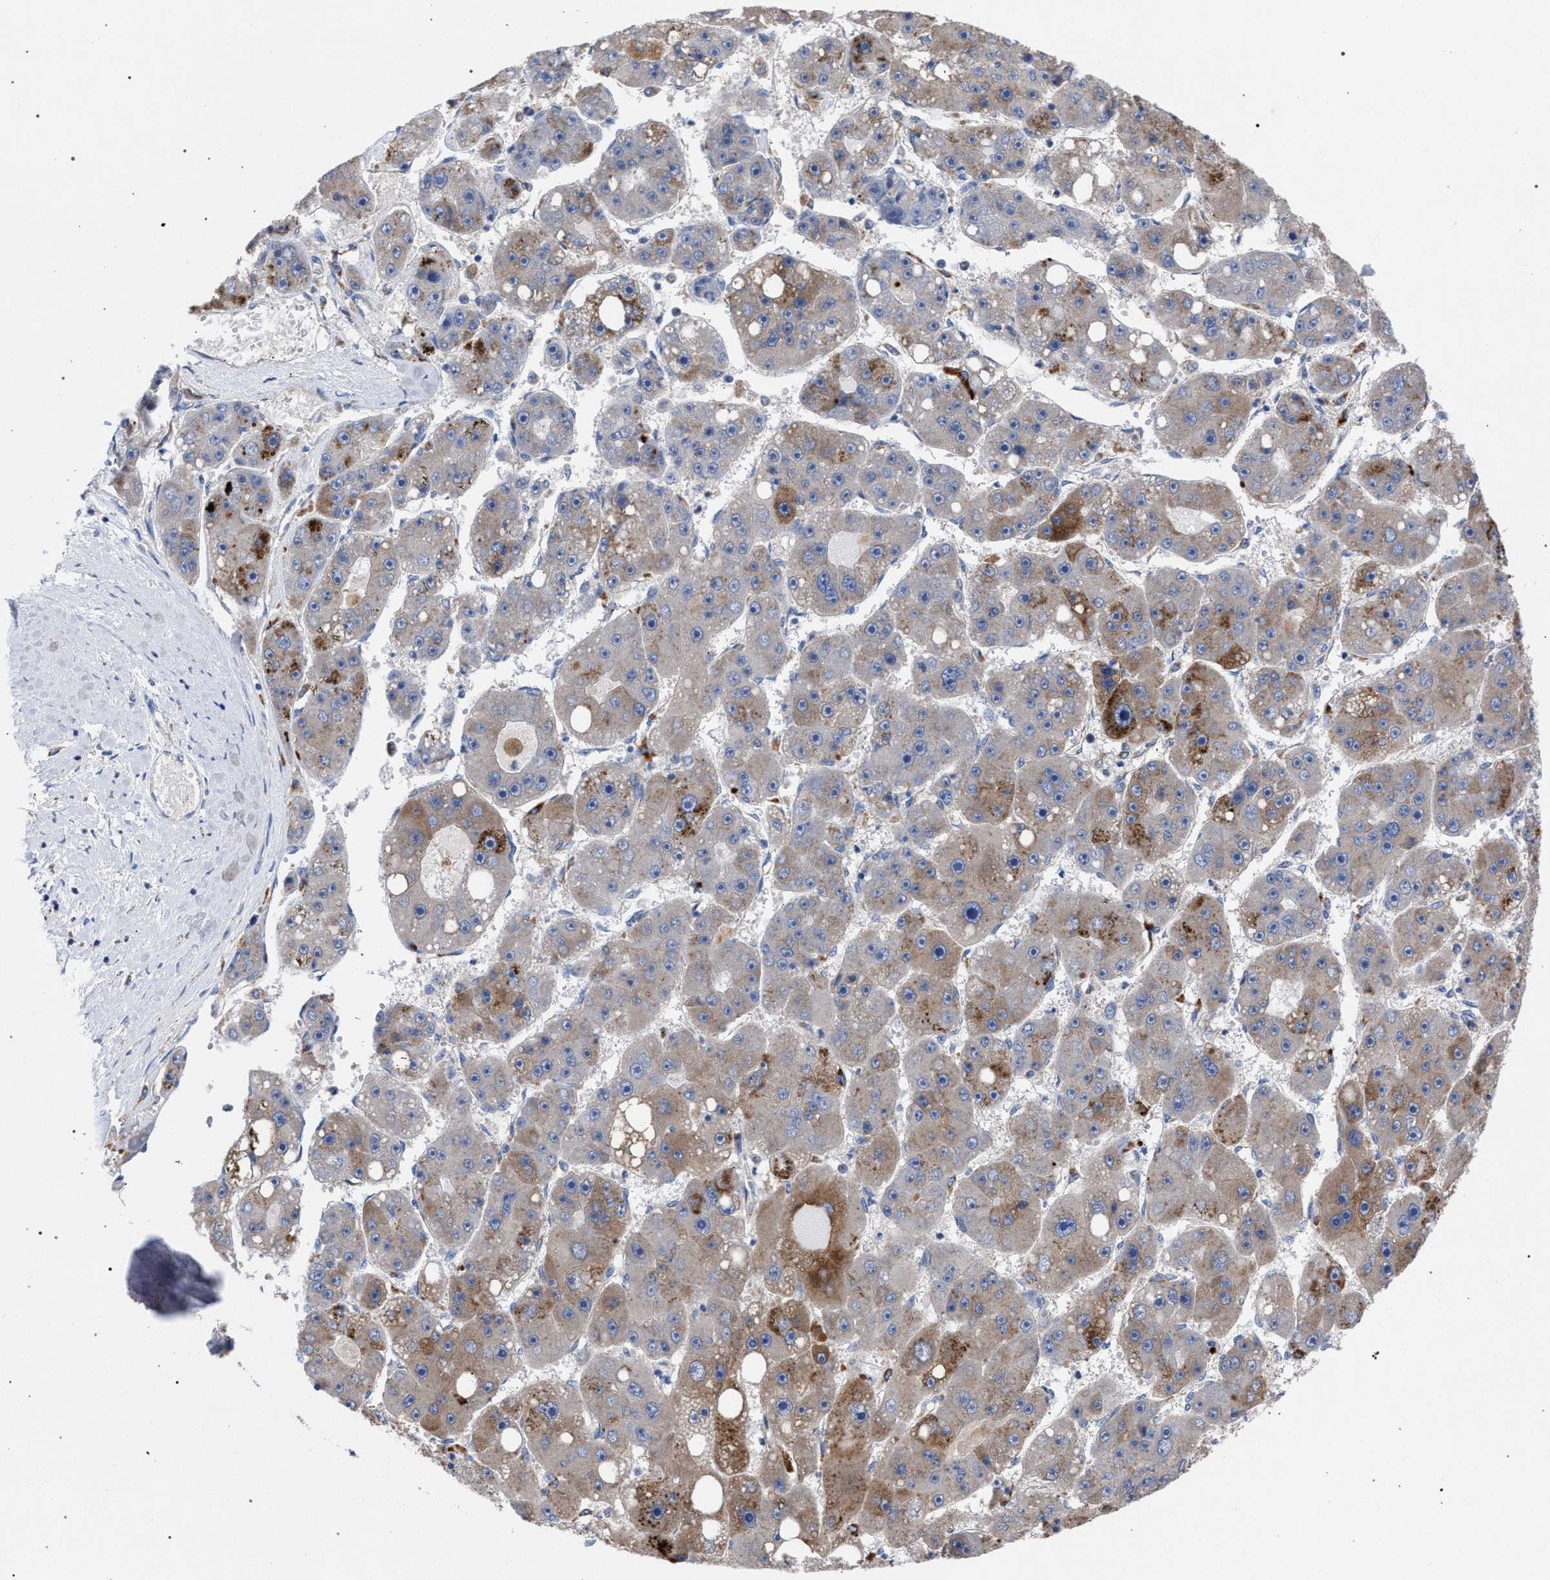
{"staining": {"intensity": "moderate", "quantity": "25%-75%", "location": "cytoplasmic/membranous"}, "tissue": "liver cancer", "cell_type": "Tumor cells", "image_type": "cancer", "snomed": [{"axis": "morphology", "description": "Carcinoma, Hepatocellular, NOS"}, {"axis": "topography", "description": "Liver"}], "caption": "Liver hepatocellular carcinoma stained with immunohistochemistry displays moderate cytoplasmic/membranous positivity in about 25%-75% of tumor cells.", "gene": "GMPR", "patient": {"sex": "female", "age": 61}}